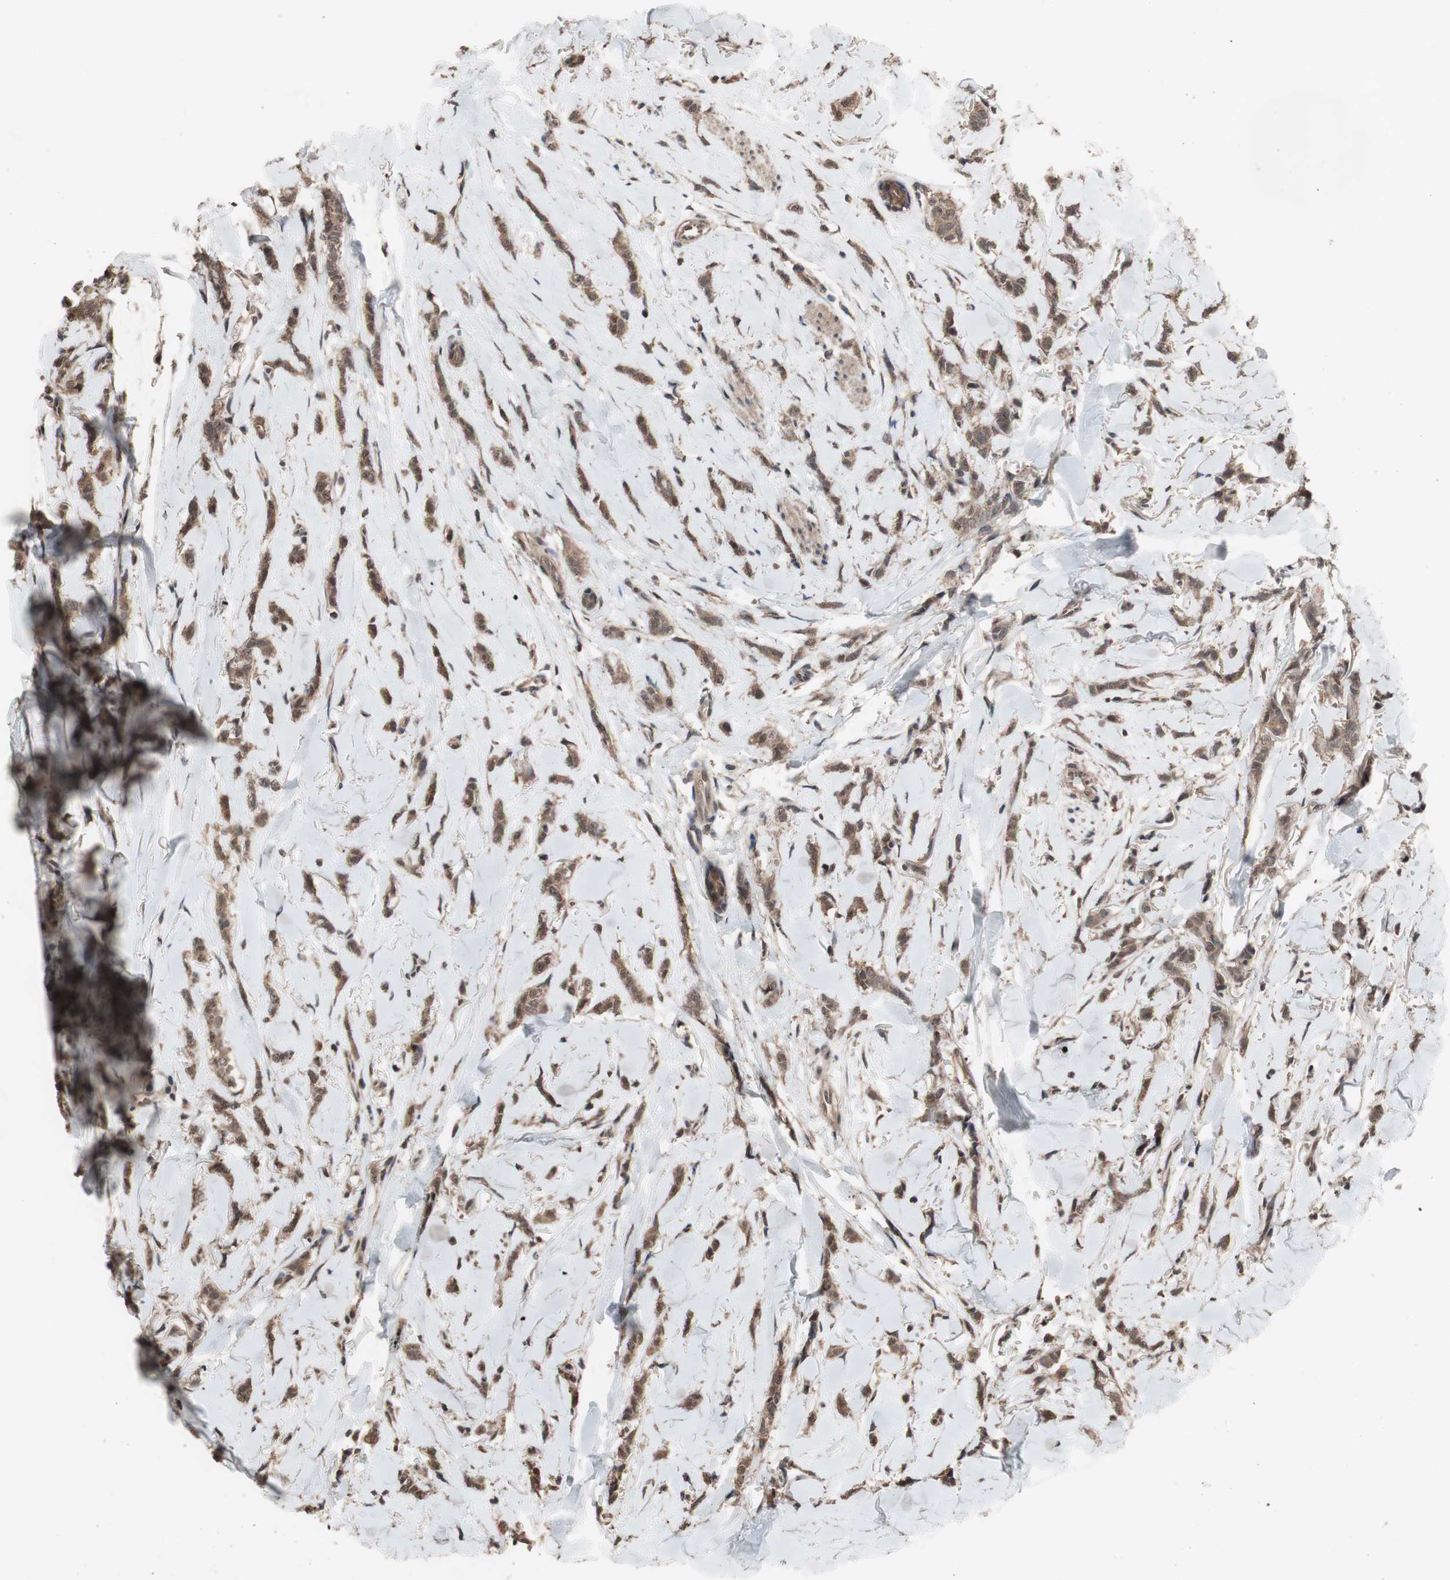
{"staining": {"intensity": "moderate", "quantity": ">75%", "location": "cytoplasmic/membranous"}, "tissue": "breast cancer", "cell_type": "Tumor cells", "image_type": "cancer", "snomed": [{"axis": "morphology", "description": "Lobular carcinoma"}, {"axis": "topography", "description": "Skin"}, {"axis": "topography", "description": "Breast"}], "caption": "The micrograph reveals immunohistochemical staining of lobular carcinoma (breast). There is moderate cytoplasmic/membranous positivity is identified in approximately >75% of tumor cells. Immunohistochemistry stains the protein of interest in brown and the nuclei are stained blue.", "gene": "KANSL1", "patient": {"sex": "female", "age": 46}}